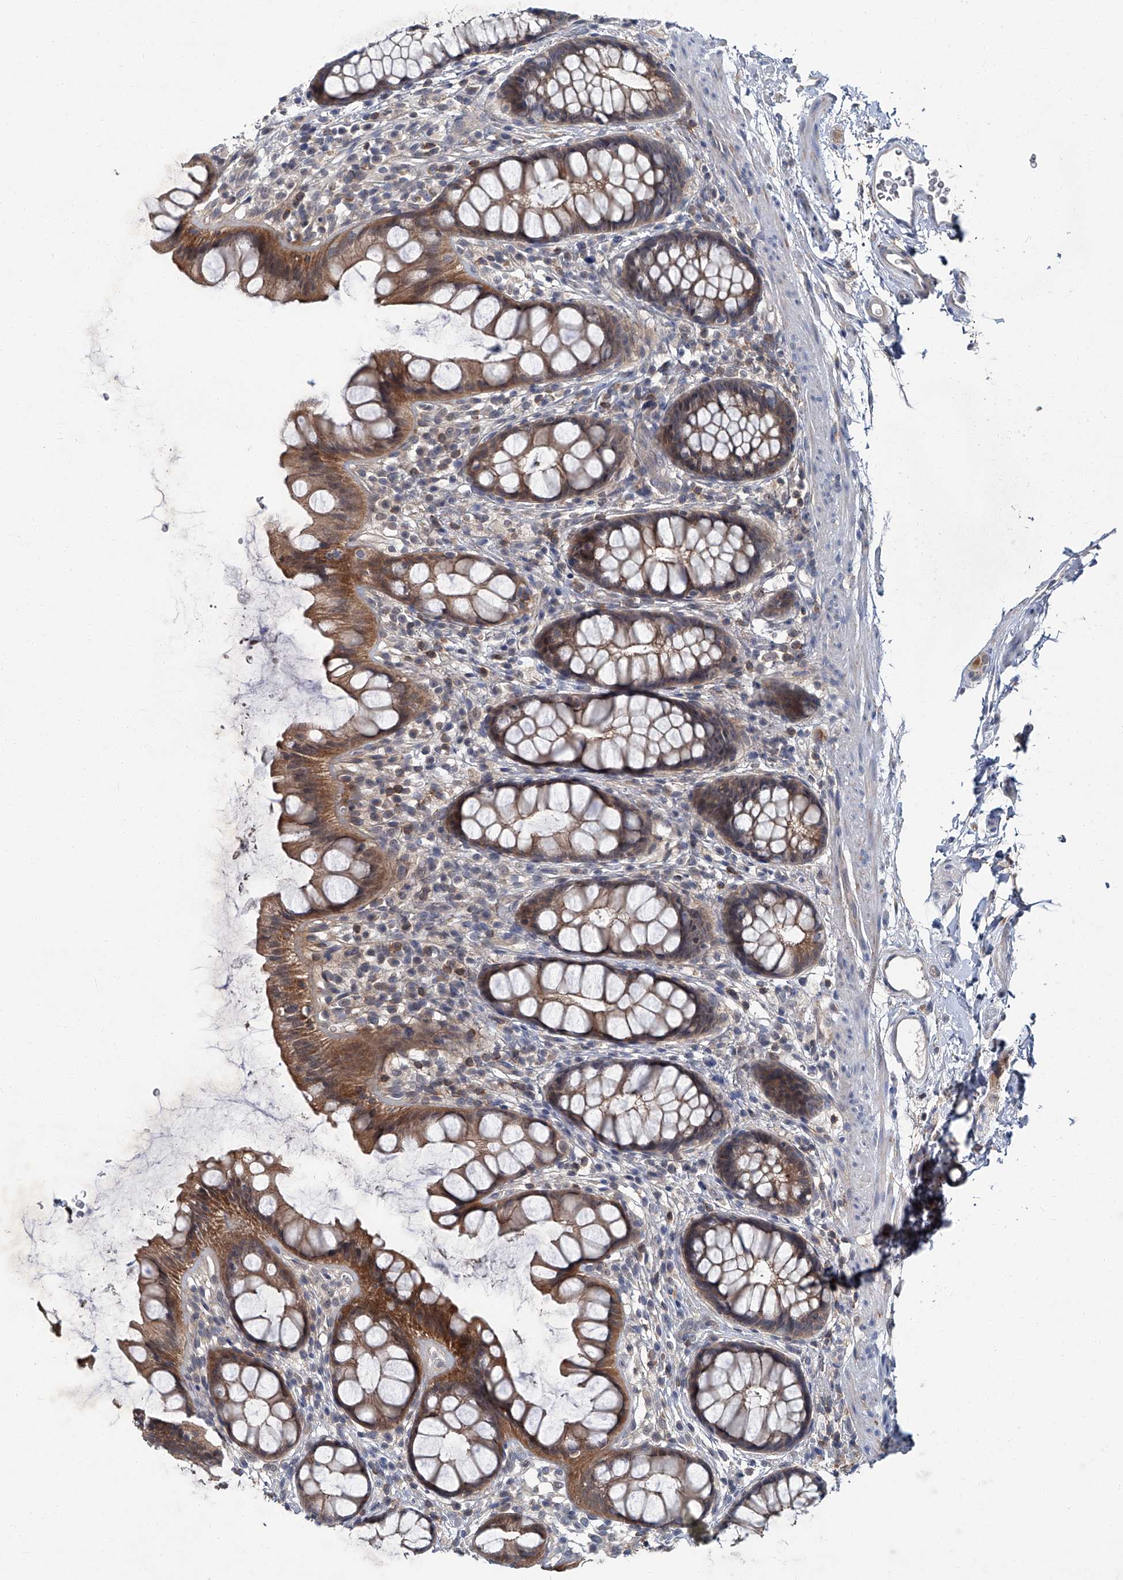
{"staining": {"intensity": "moderate", "quantity": ">75%", "location": "cytoplasmic/membranous"}, "tissue": "rectum", "cell_type": "Glandular cells", "image_type": "normal", "snomed": [{"axis": "morphology", "description": "Normal tissue, NOS"}, {"axis": "topography", "description": "Rectum"}], "caption": "Immunohistochemical staining of unremarkable human rectum demonstrates medium levels of moderate cytoplasmic/membranous positivity in approximately >75% of glandular cells.", "gene": "AKNAD1", "patient": {"sex": "female", "age": 65}}